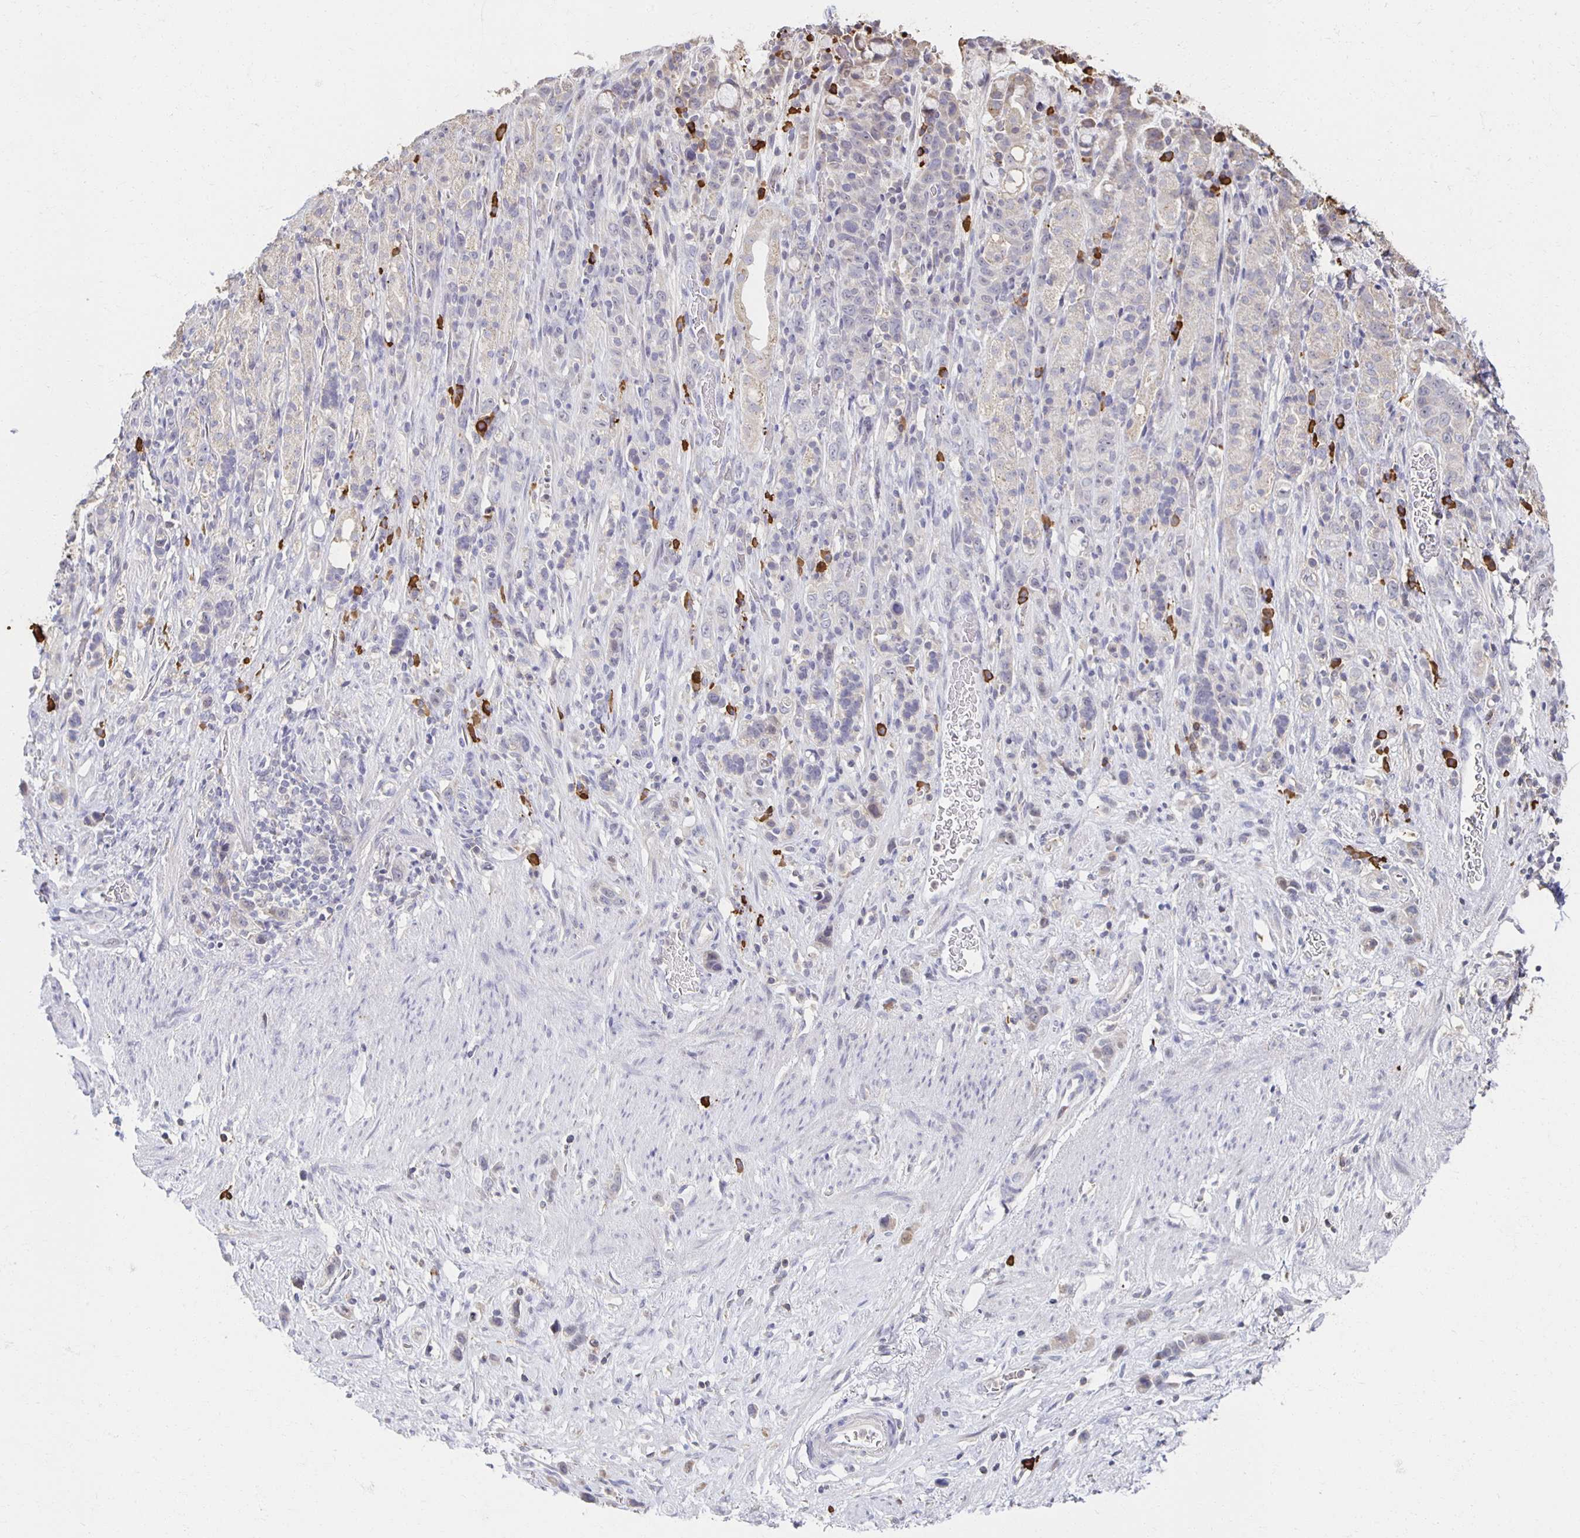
{"staining": {"intensity": "negative", "quantity": "none", "location": "none"}, "tissue": "stomach cancer", "cell_type": "Tumor cells", "image_type": "cancer", "snomed": [{"axis": "morphology", "description": "Adenocarcinoma, NOS"}, {"axis": "topography", "description": "Stomach"}], "caption": "IHC image of human stomach cancer stained for a protein (brown), which demonstrates no positivity in tumor cells.", "gene": "ZNF692", "patient": {"sex": "female", "age": 65}}